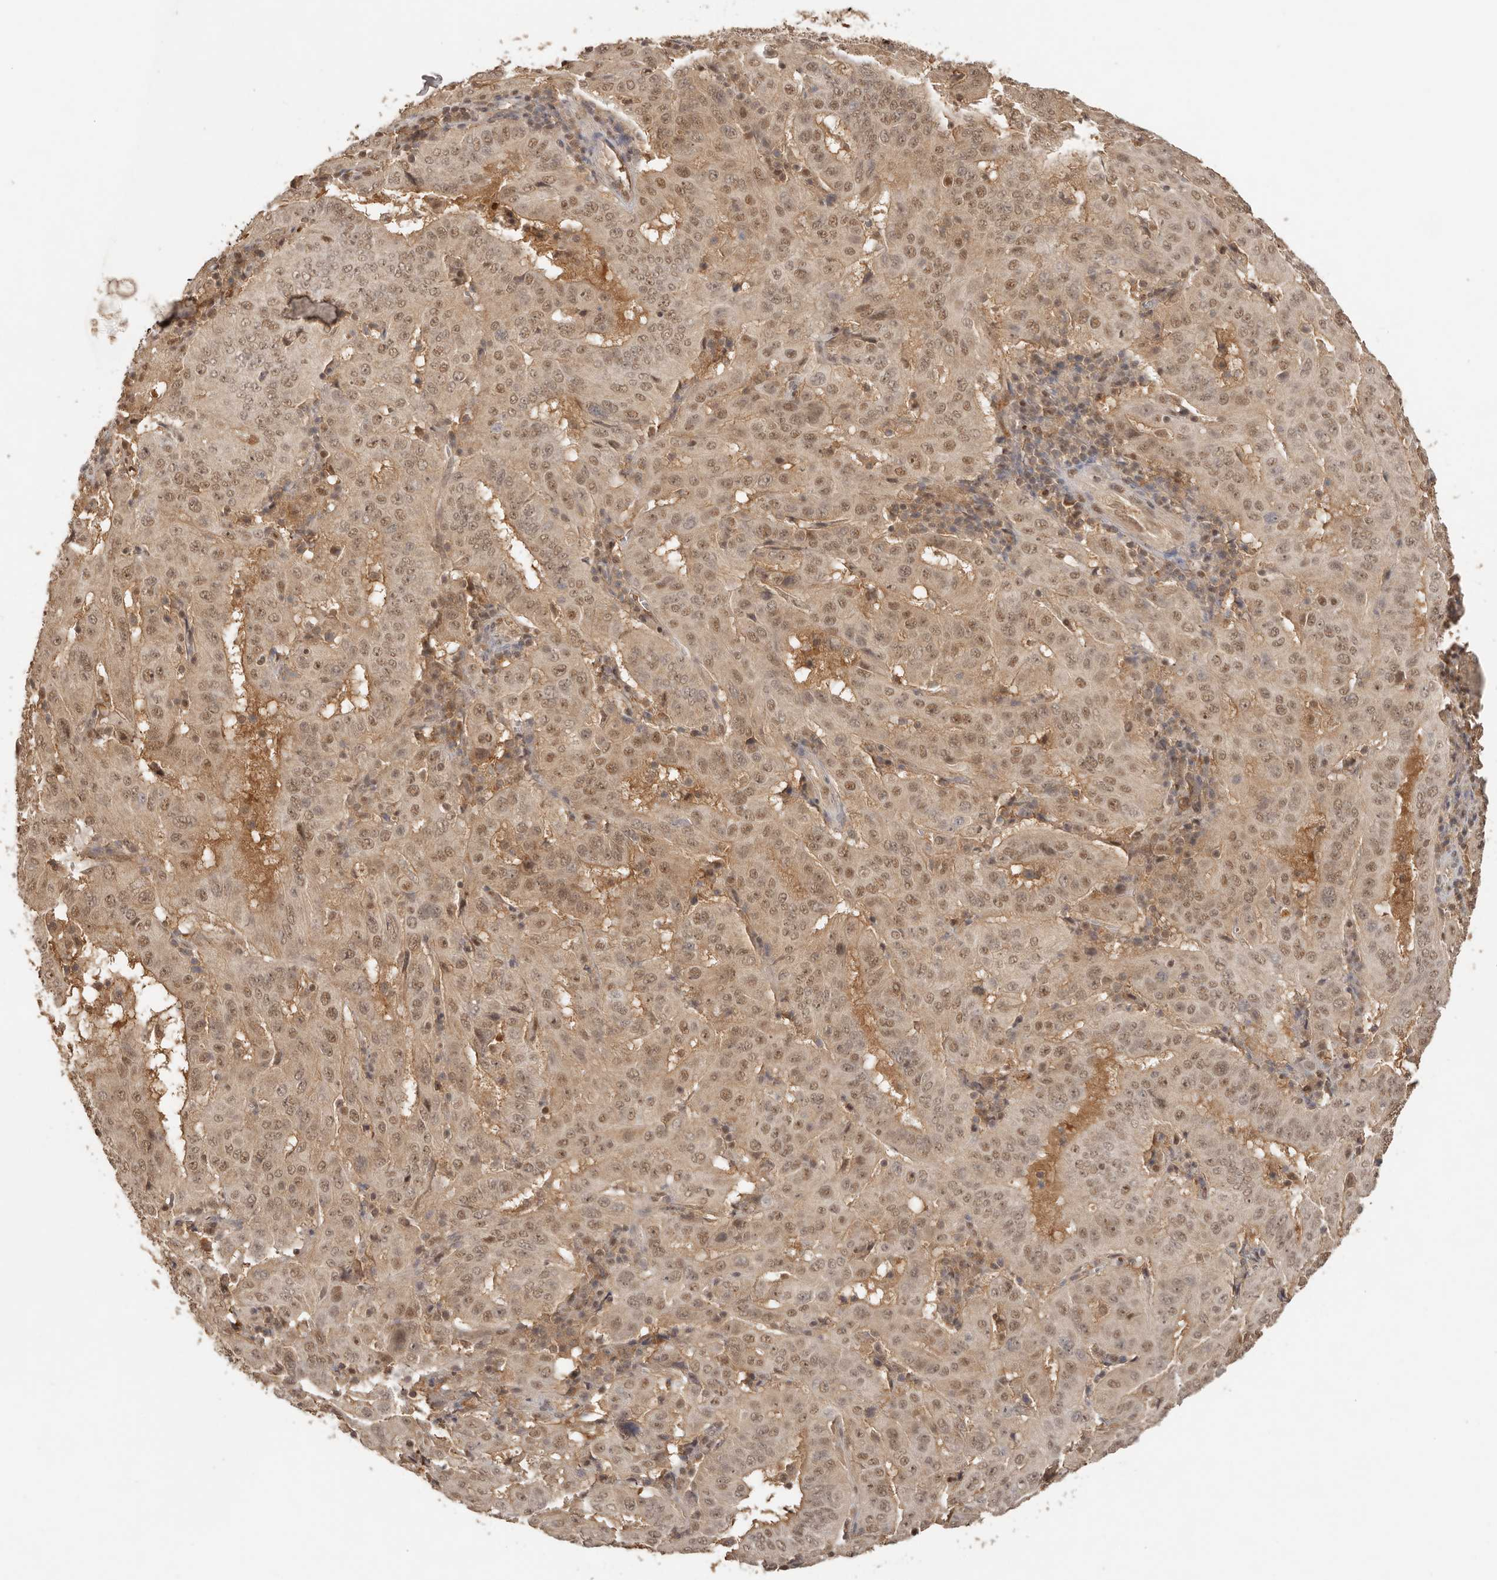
{"staining": {"intensity": "moderate", "quantity": ">75%", "location": "nuclear"}, "tissue": "pancreatic cancer", "cell_type": "Tumor cells", "image_type": "cancer", "snomed": [{"axis": "morphology", "description": "Adenocarcinoma, NOS"}, {"axis": "topography", "description": "Pancreas"}], "caption": "DAB immunohistochemical staining of pancreatic cancer (adenocarcinoma) demonstrates moderate nuclear protein staining in about >75% of tumor cells. The staining is performed using DAB (3,3'-diaminobenzidine) brown chromogen to label protein expression. The nuclei are counter-stained blue using hematoxylin.", "gene": "PSMA5", "patient": {"sex": "male", "age": 63}}